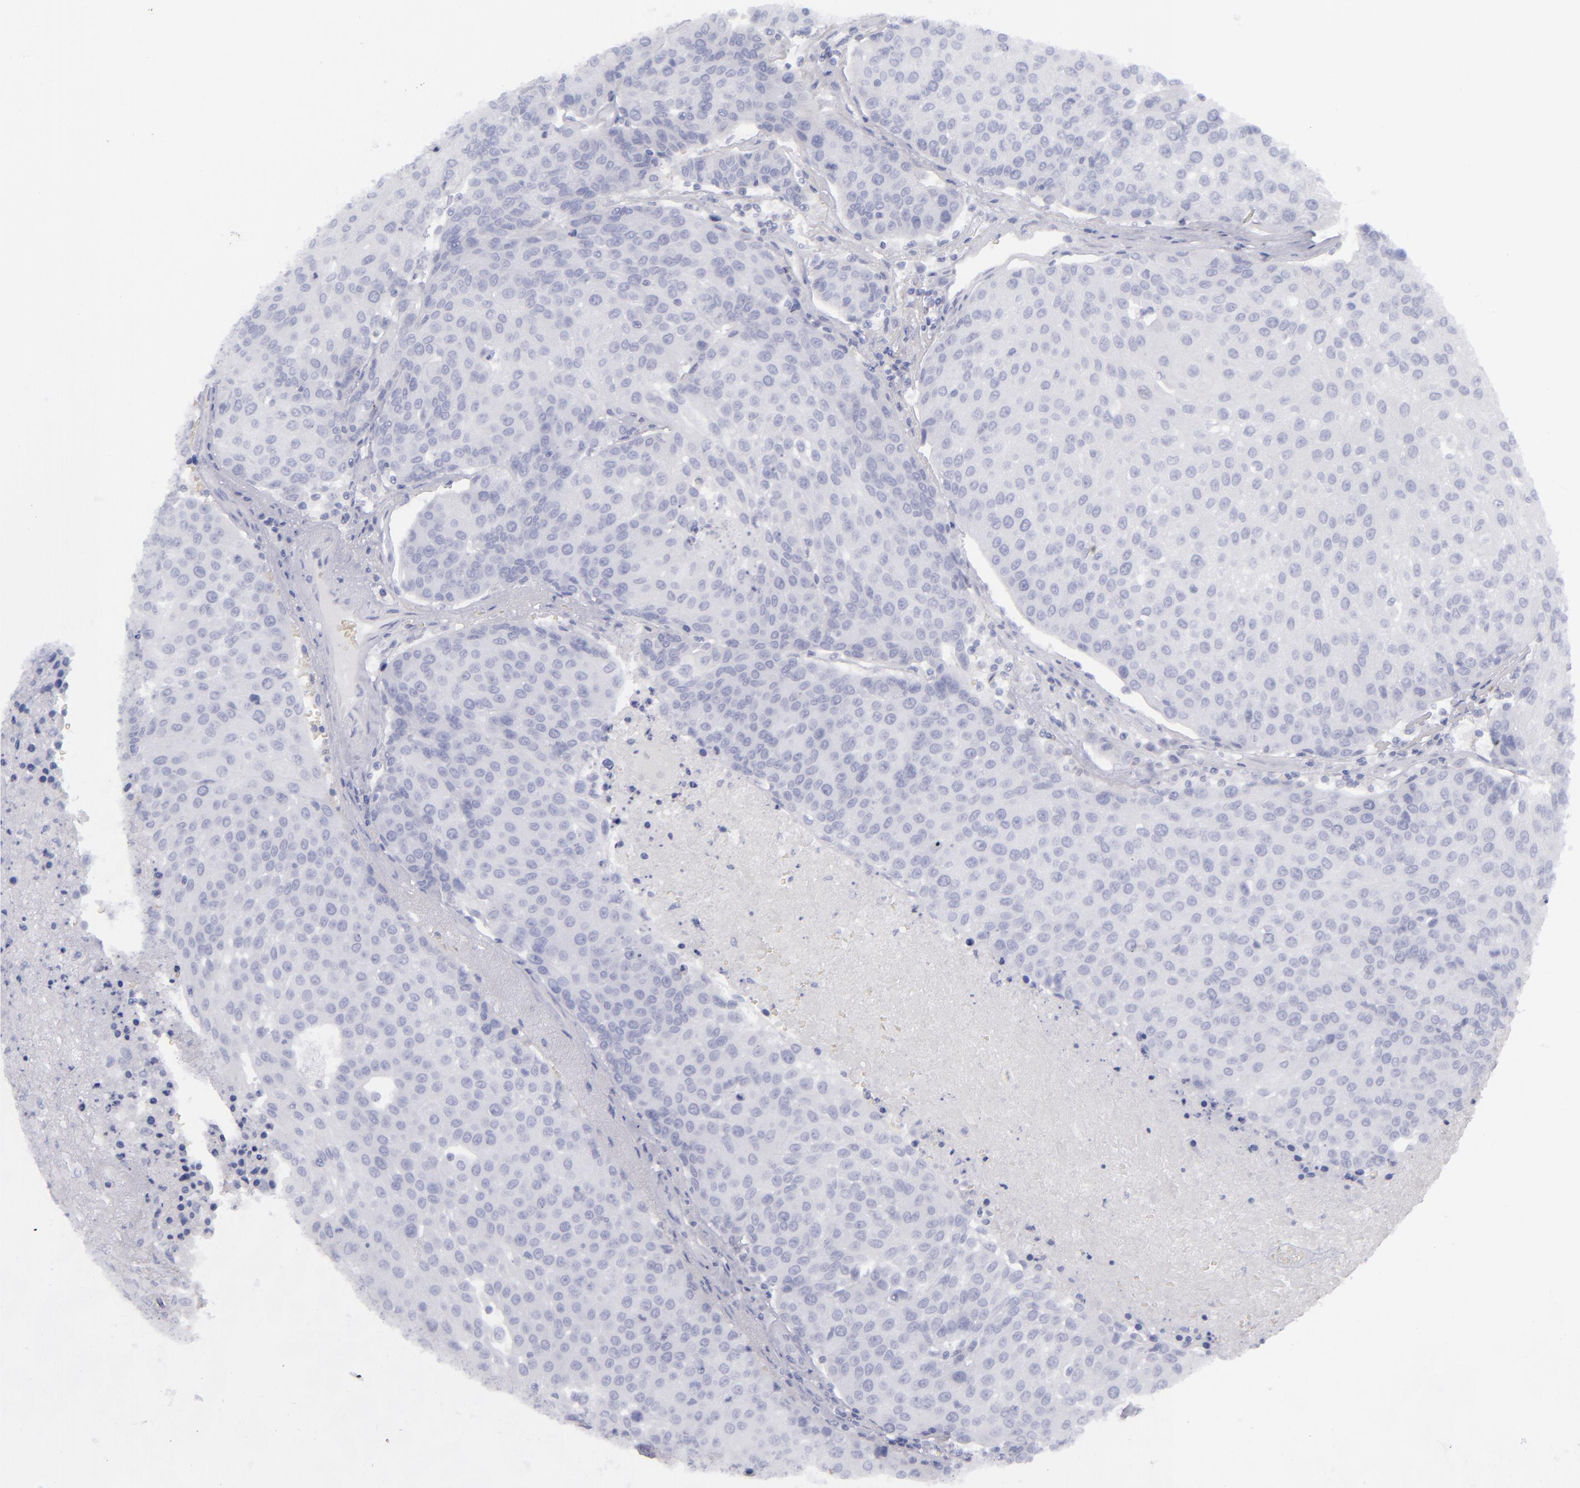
{"staining": {"intensity": "negative", "quantity": "none", "location": "none"}, "tissue": "urothelial cancer", "cell_type": "Tumor cells", "image_type": "cancer", "snomed": [{"axis": "morphology", "description": "Urothelial carcinoma, High grade"}, {"axis": "topography", "description": "Urinary bladder"}], "caption": "An image of human urothelial cancer is negative for staining in tumor cells.", "gene": "CD22", "patient": {"sex": "female", "age": 85}}